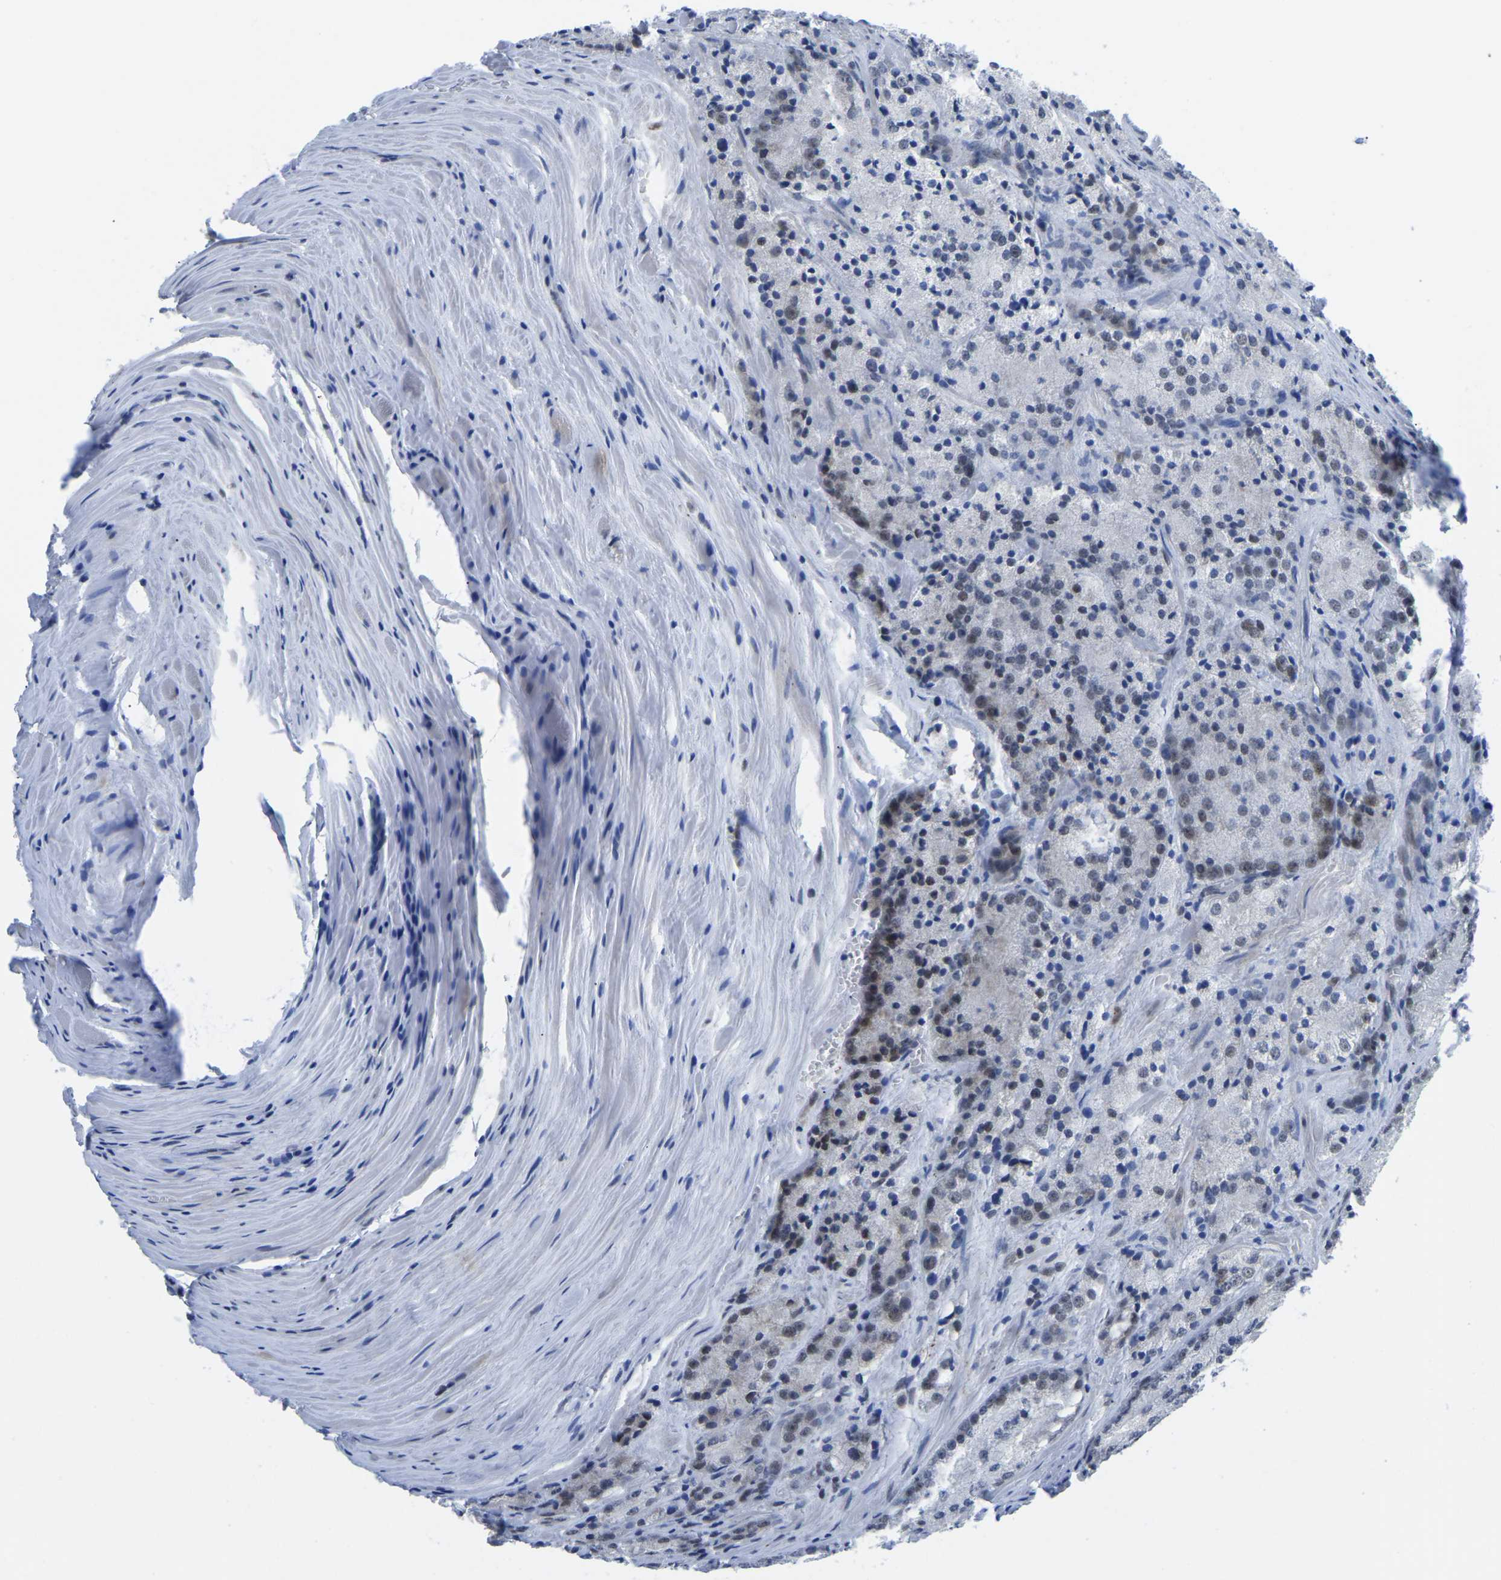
{"staining": {"intensity": "weak", "quantity": "<25%", "location": "nuclear"}, "tissue": "prostate cancer", "cell_type": "Tumor cells", "image_type": "cancer", "snomed": [{"axis": "morphology", "description": "Adenocarcinoma, Low grade"}, {"axis": "topography", "description": "Prostate"}], "caption": "Immunohistochemical staining of prostate cancer shows no significant expression in tumor cells.", "gene": "POLDIP3", "patient": {"sex": "male", "age": 64}}